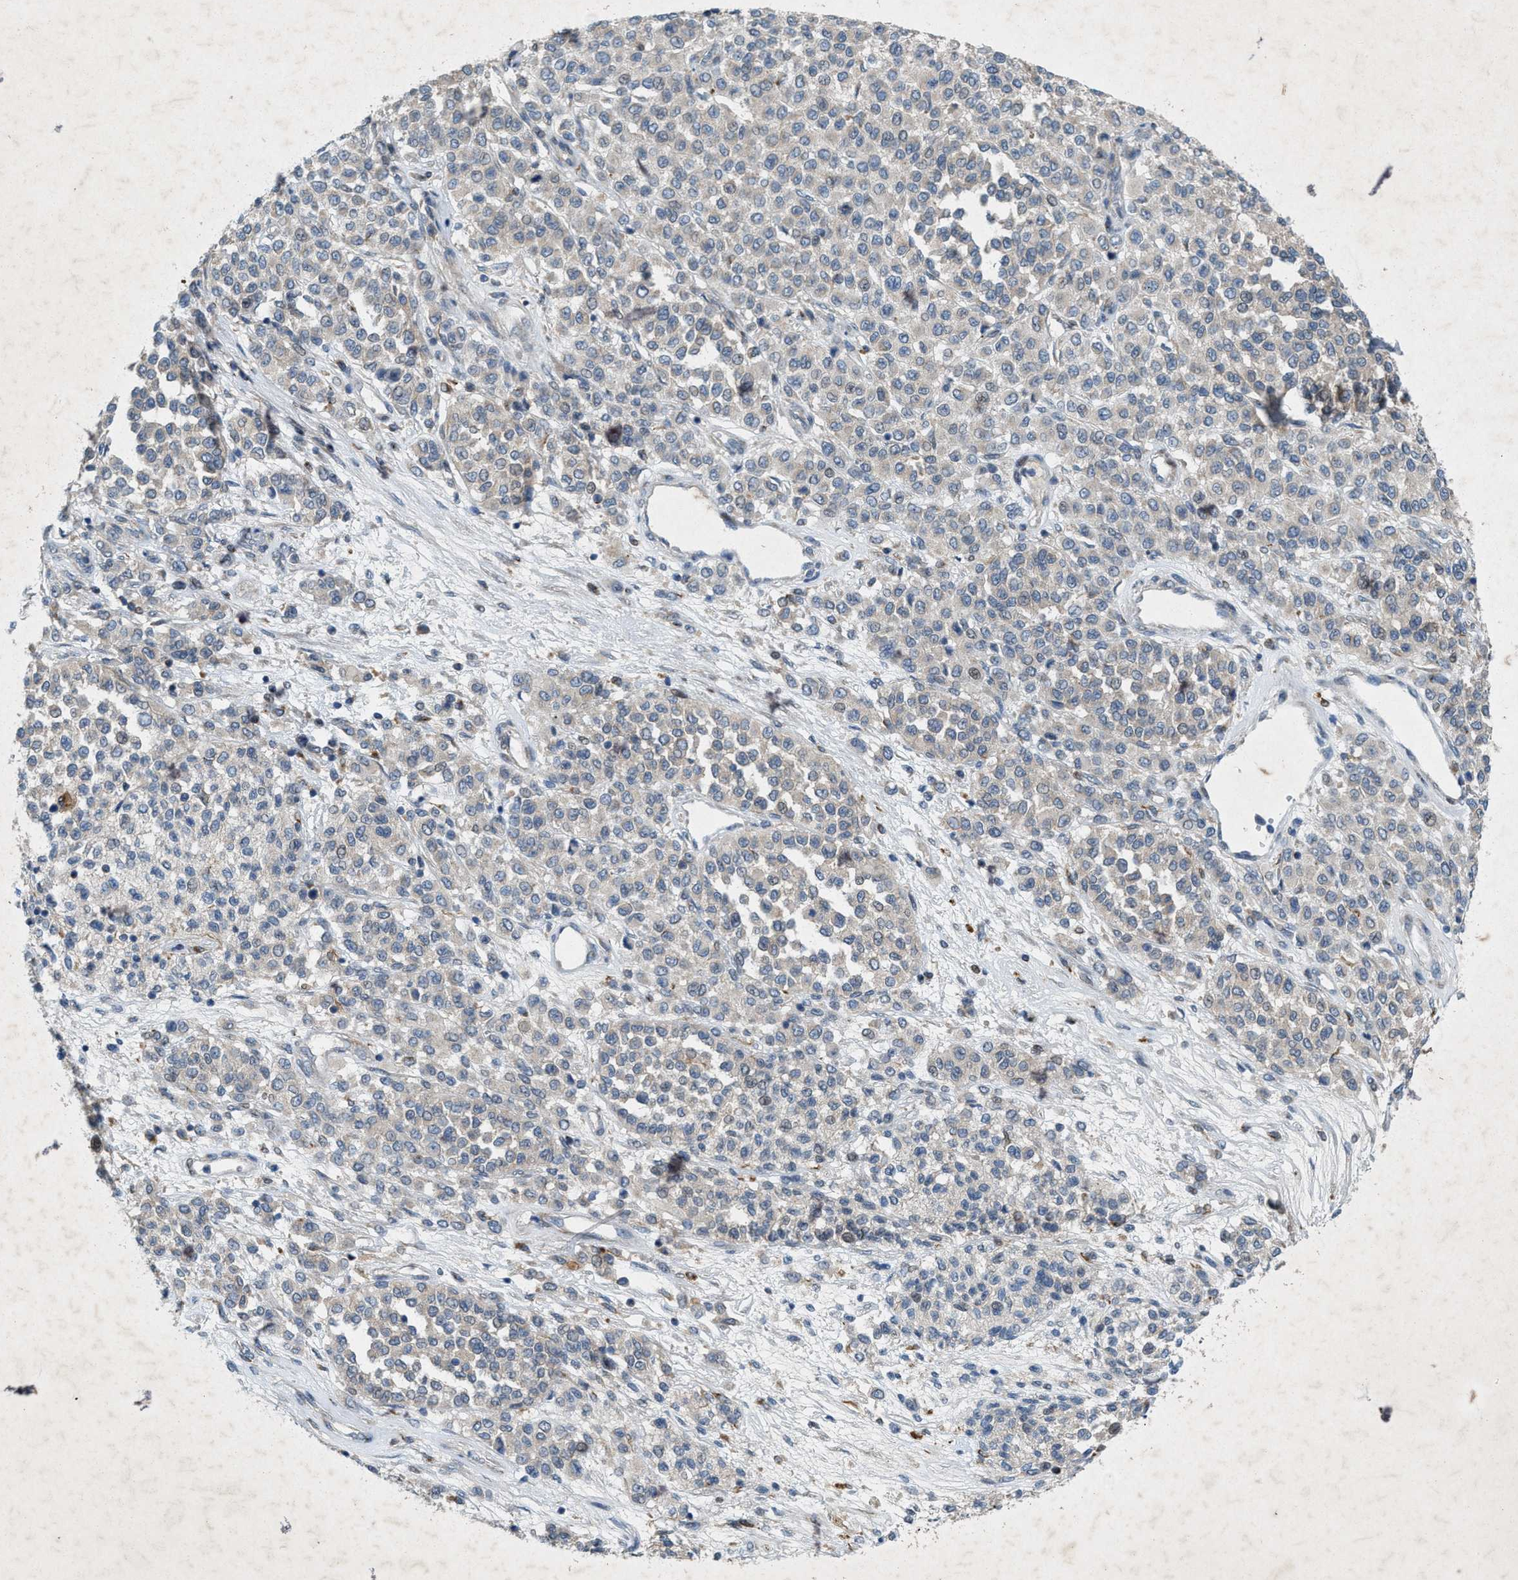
{"staining": {"intensity": "negative", "quantity": "none", "location": "none"}, "tissue": "melanoma", "cell_type": "Tumor cells", "image_type": "cancer", "snomed": [{"axis": "morphology", "description": "Malignant melanoma, Metastatic site"}, {"axis": "topography", "description": "Pancreas"}], "caption": "IHC photomicrograph of melanoma stained for a protein (brown), which shows no expression in tumor cells.", "gene": "URGCP", "patient": {"sex": "female", "age": 30}}